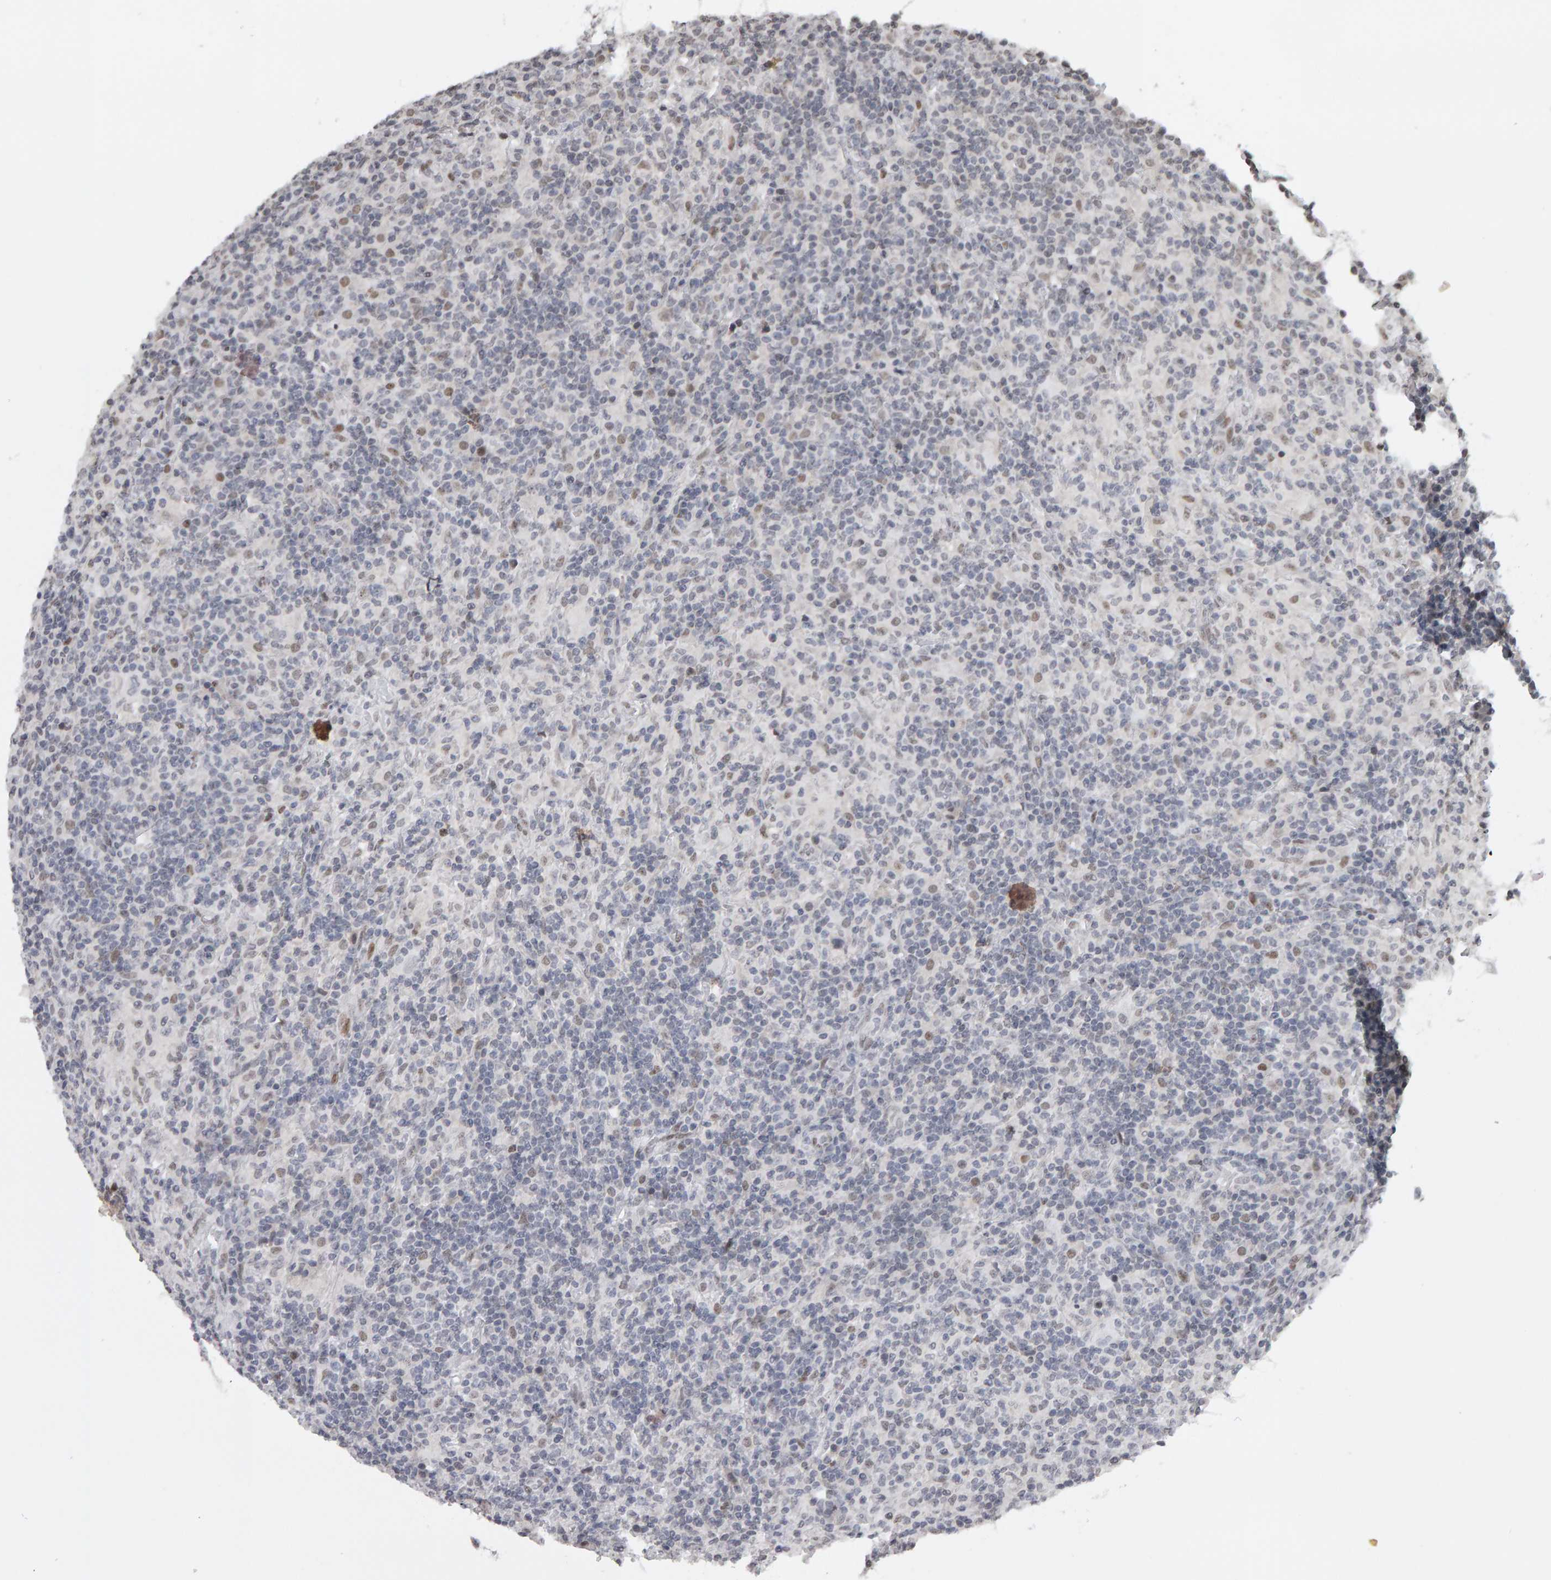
{"staining": {"intensity": "negative", "quantity": "none", "location": "none"}, "tissue": "lymphoma", "cell_type": "Tumor cells", "image_type": "cancer", "snomed": [{"axis": "morphology", "description": "Hodgkin's disease, NOS"}, {"axis": "topography", "description": "Lymph node"}], "caption": "An IHC histopathology image of Hodgkin's disease is shown. There is no staining in tumor cells of Hodgkin's disease. The staining is performed using DAB (3,3'-diaminobenzidine) brown chromogen with nuclei counter-stained in using hematoxylin.", "gene": "TRAM1", "patient": {"sex": "male", "age": 70}}